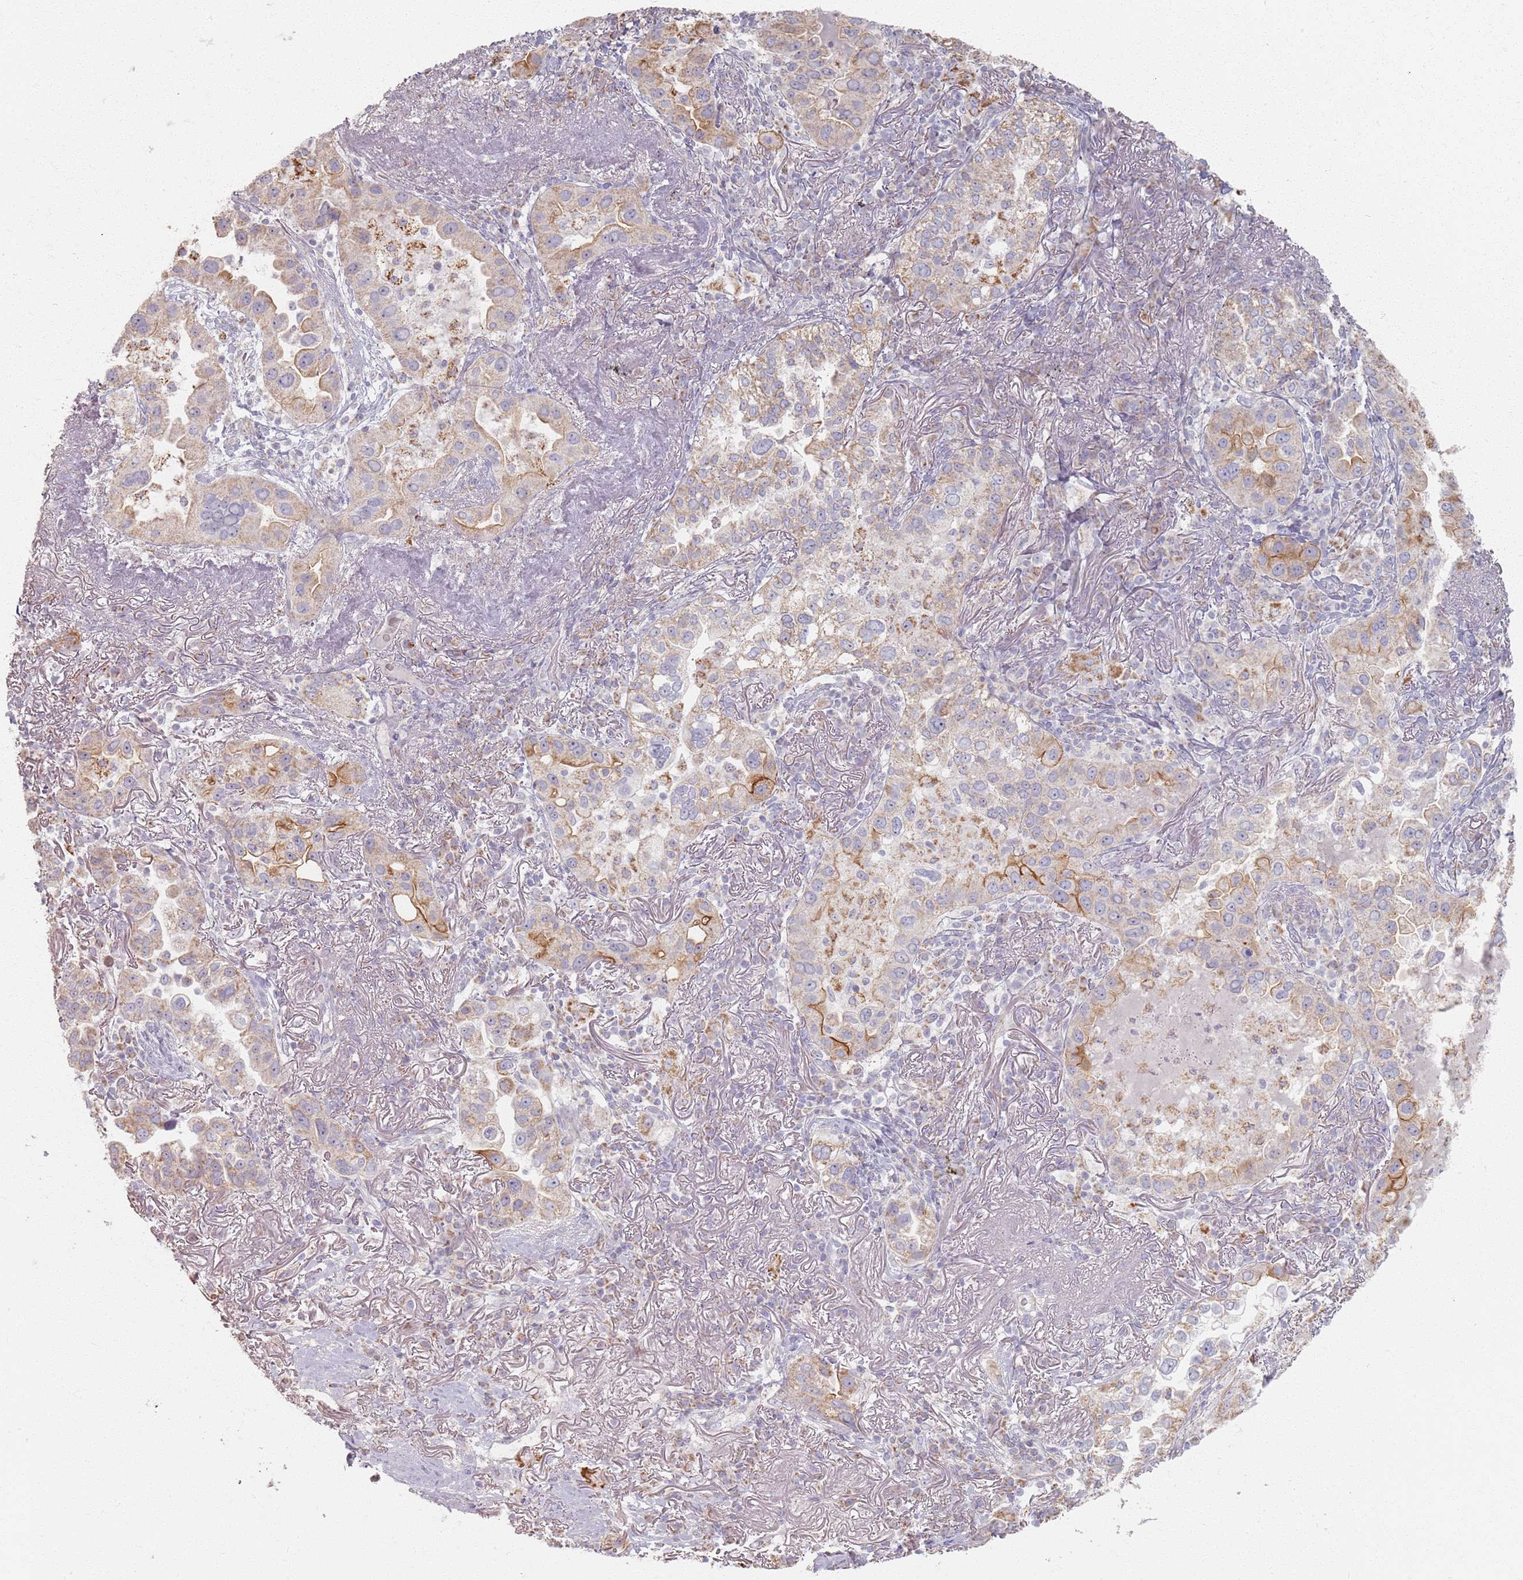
{"staining": {"intensity": "moderate", "quantity": "<25%", "location": "cytoplasmic/membranous"}, "tissue": "lung cancer", "cell_type": "Tumor cells", "image_type": "cancer", "snomed": [{"axis": "morphology", "description": "Adenocarcinoma, NOS"}, {"axis": "topography", "description": "Lung"}], "caption": "This micrograph demonstrates lung cancer stained with IHC to label a protein in brown. The cytoplasmic/membranous of tumor cells show moderate positivity for the protein. Nuclei are counter-stained blue.", "gene": "PKD2L2", "patient": {"sex": "female", "age": 69}}